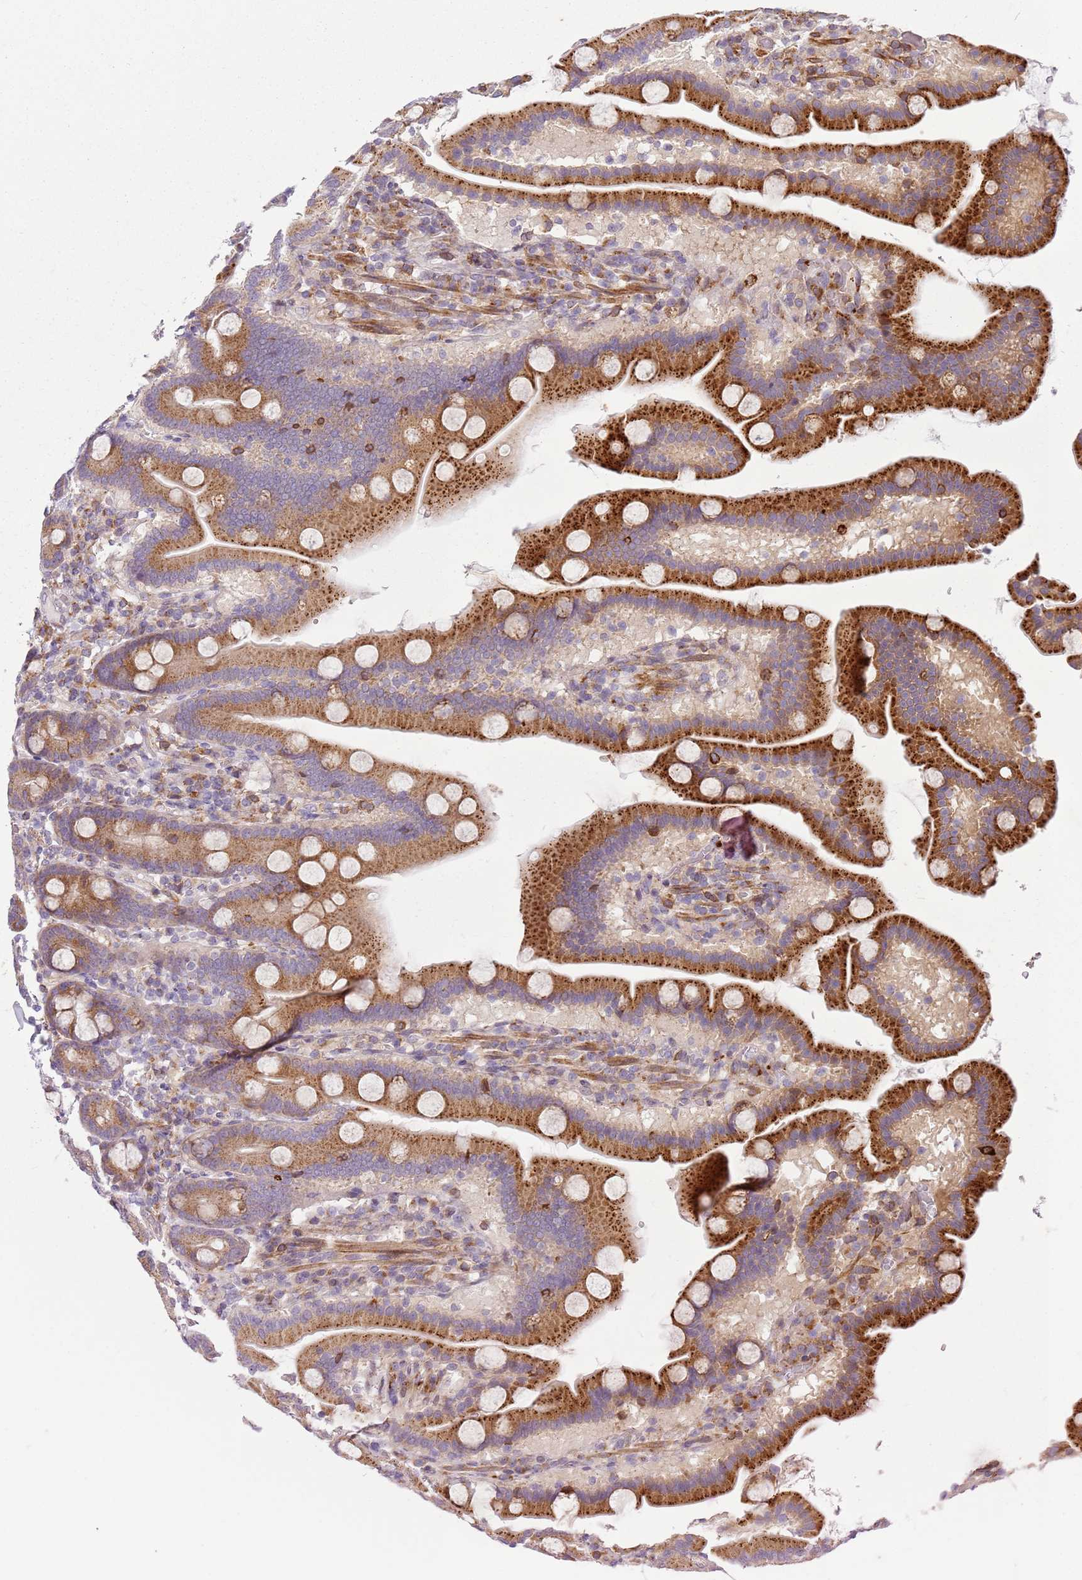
{"staining": {"intensity": "strong", "quantity": "25%-75%", "location": "cytoplasmic/membranous"}, "tissue": "duodenum", "cell_type": "Glandular cells", "image_type": "normal", "snomed": [{"axis": "morphology", "description": "Normal tissue, NOS"}, {"axis": "topography", "description": "Duodenum"}], "caption": "Protein expression analysis of unremarkable duodenum demonstrates strong cytoplasmic/membranous expression in about 25%-75% of glandular cells. Immunohistochemistry (ihc) stains the protein of interest in brown and the nuclei are stained blue.", "gene": "PVRIG", "patient": {"sex": "male", "age": 55}}